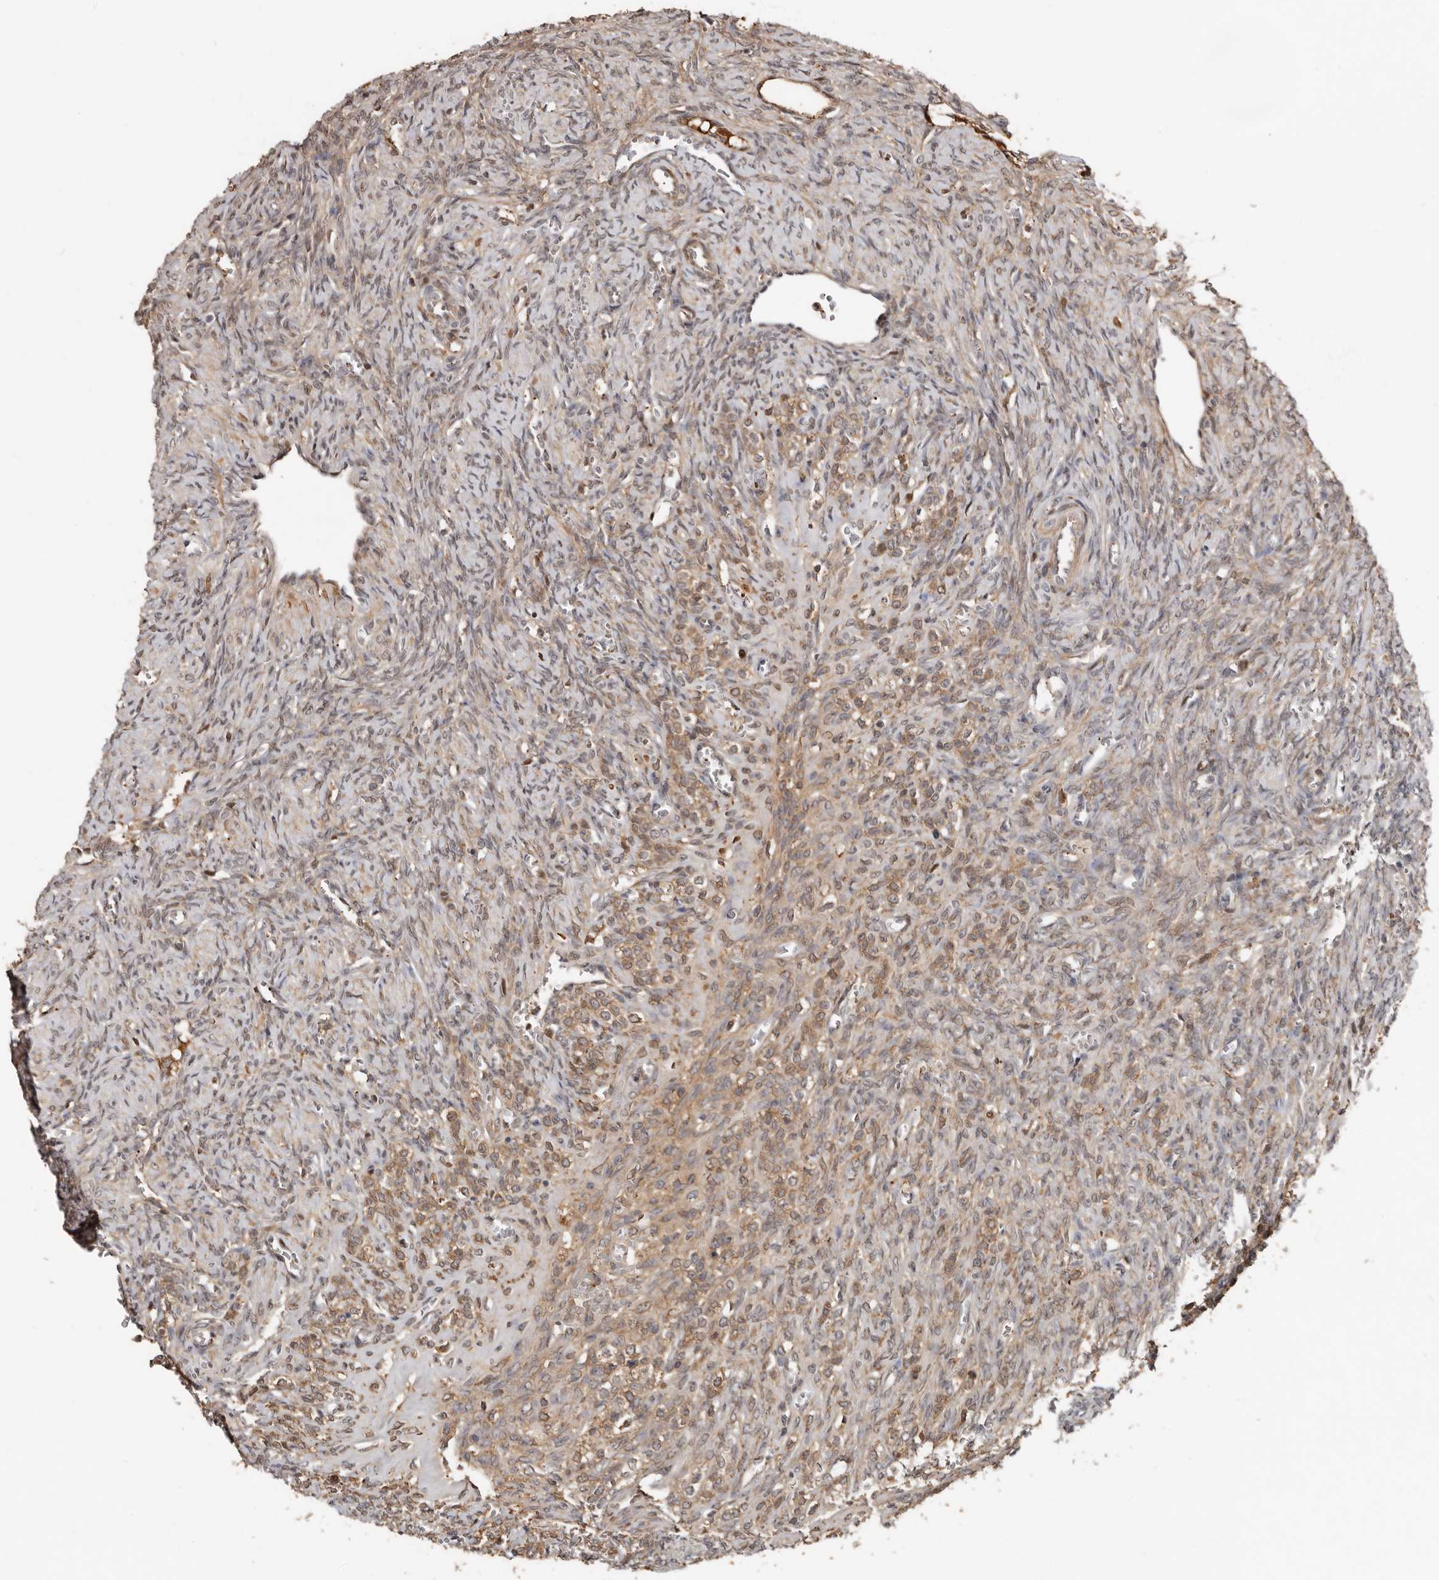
{"staining": {"intensity": "weak", "quantity": "<25%", "location": "cytoplasmic/membranous"}, "tissue": "ovary", "cell_type": "Ovarian stroma cells", "image_type": "normal", "snomed": [{"axis": "morphology", "description": "Normal tissue, NOS"}, {"axis": "topography", "description": "Ovary"}], "caption": "This is an immunohistochemistry image of unremarkable ovary. There is no staining in ovarian stroma cells.", "gene": "LRGUK", "patient": {"sex": "female", "age": 41}}